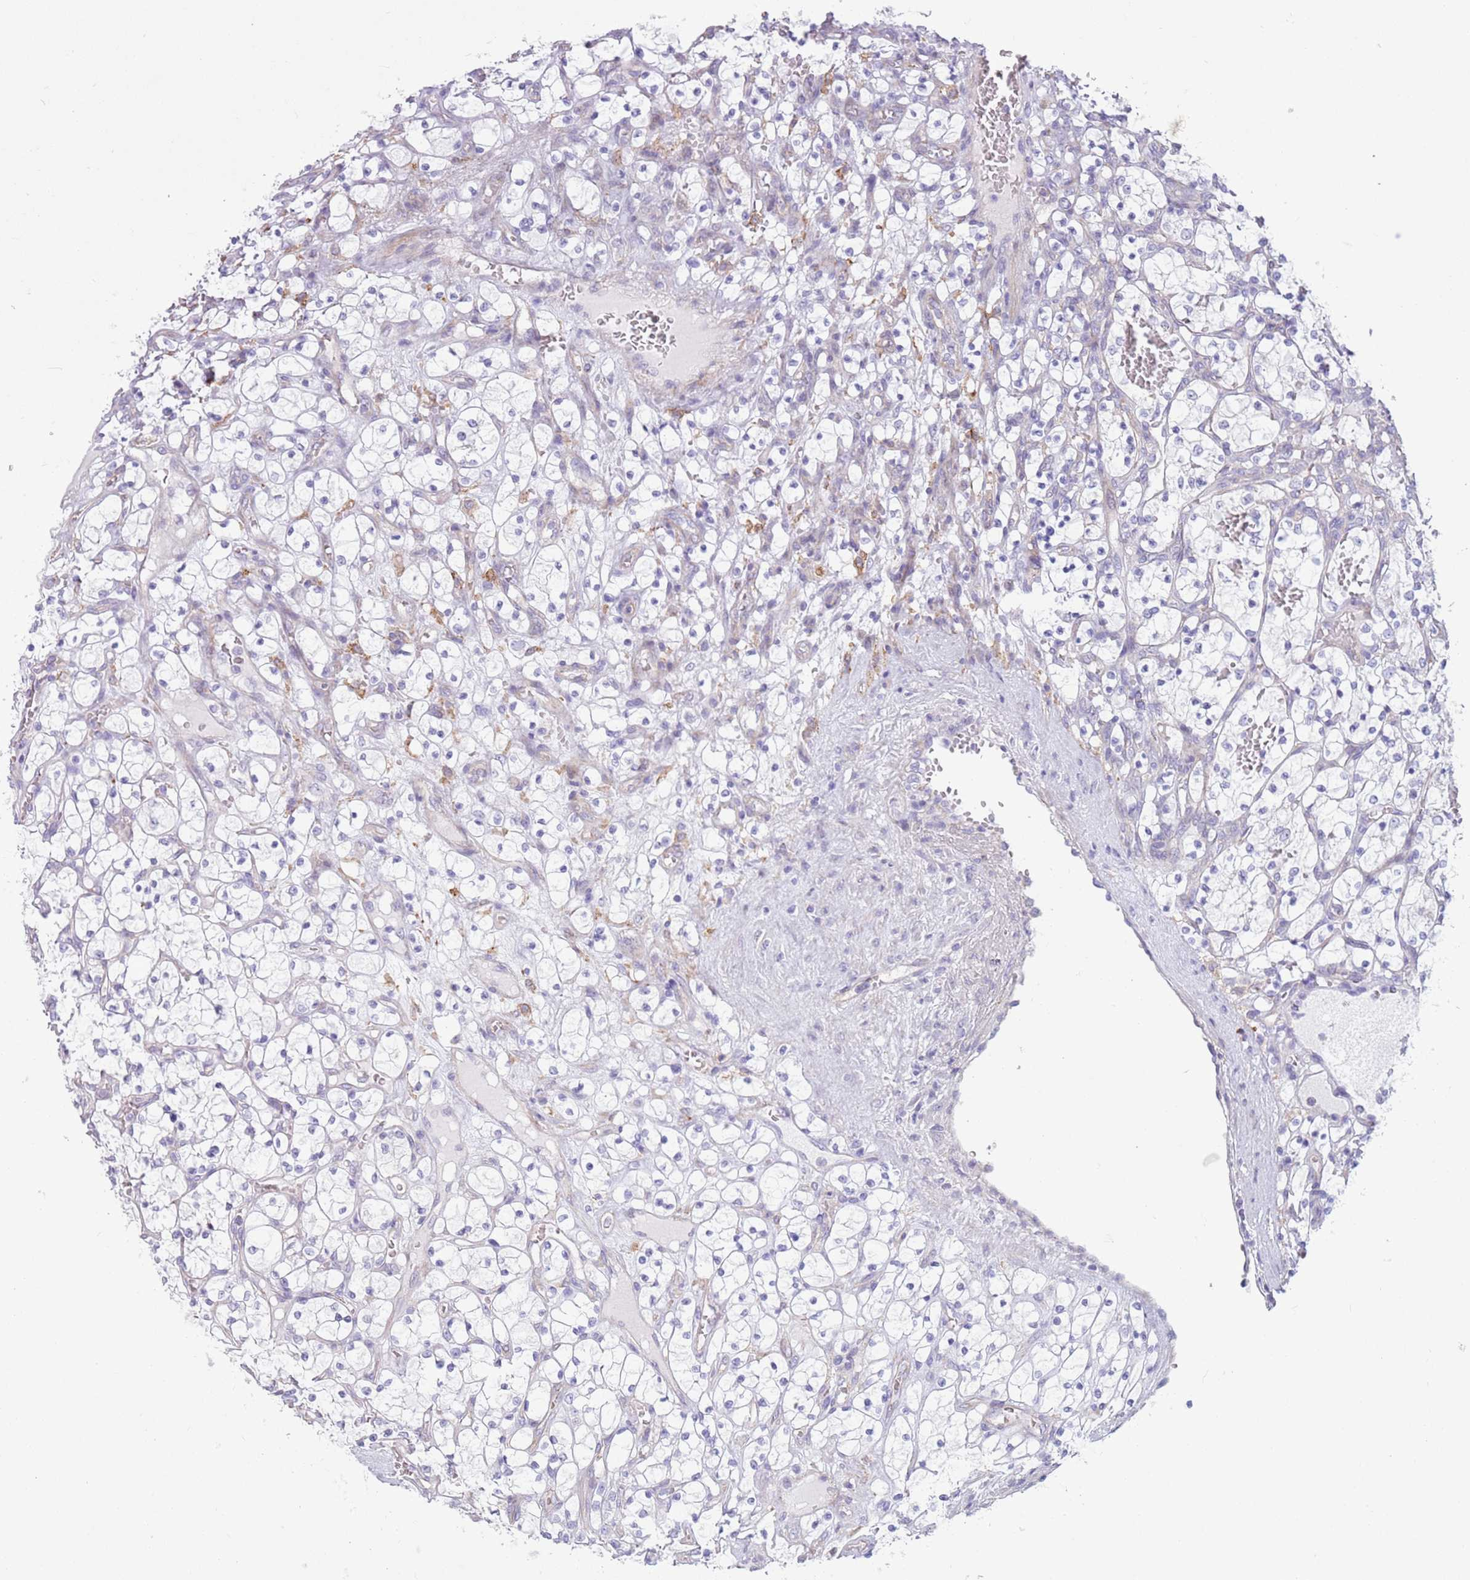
{"staining": {"intensity": "negative", "quantity": "none", "location": "none"}, "tissue": "renal cancer", "cell_type": "Tumor cells", "image_type": "cancer", "snomed": [{"axis": "morphology", "description": "Adenocarcinoma, NOS"}, {"axis": "topography", "description": "Kidney"}], "caption": "DAB immunohistochemical staining of human renal cancer (adenocarcinoma) demonstrates no significant expression in tumor cells.", "gene": "SNX6", "patient": {"sex": "female", "age": 69}}